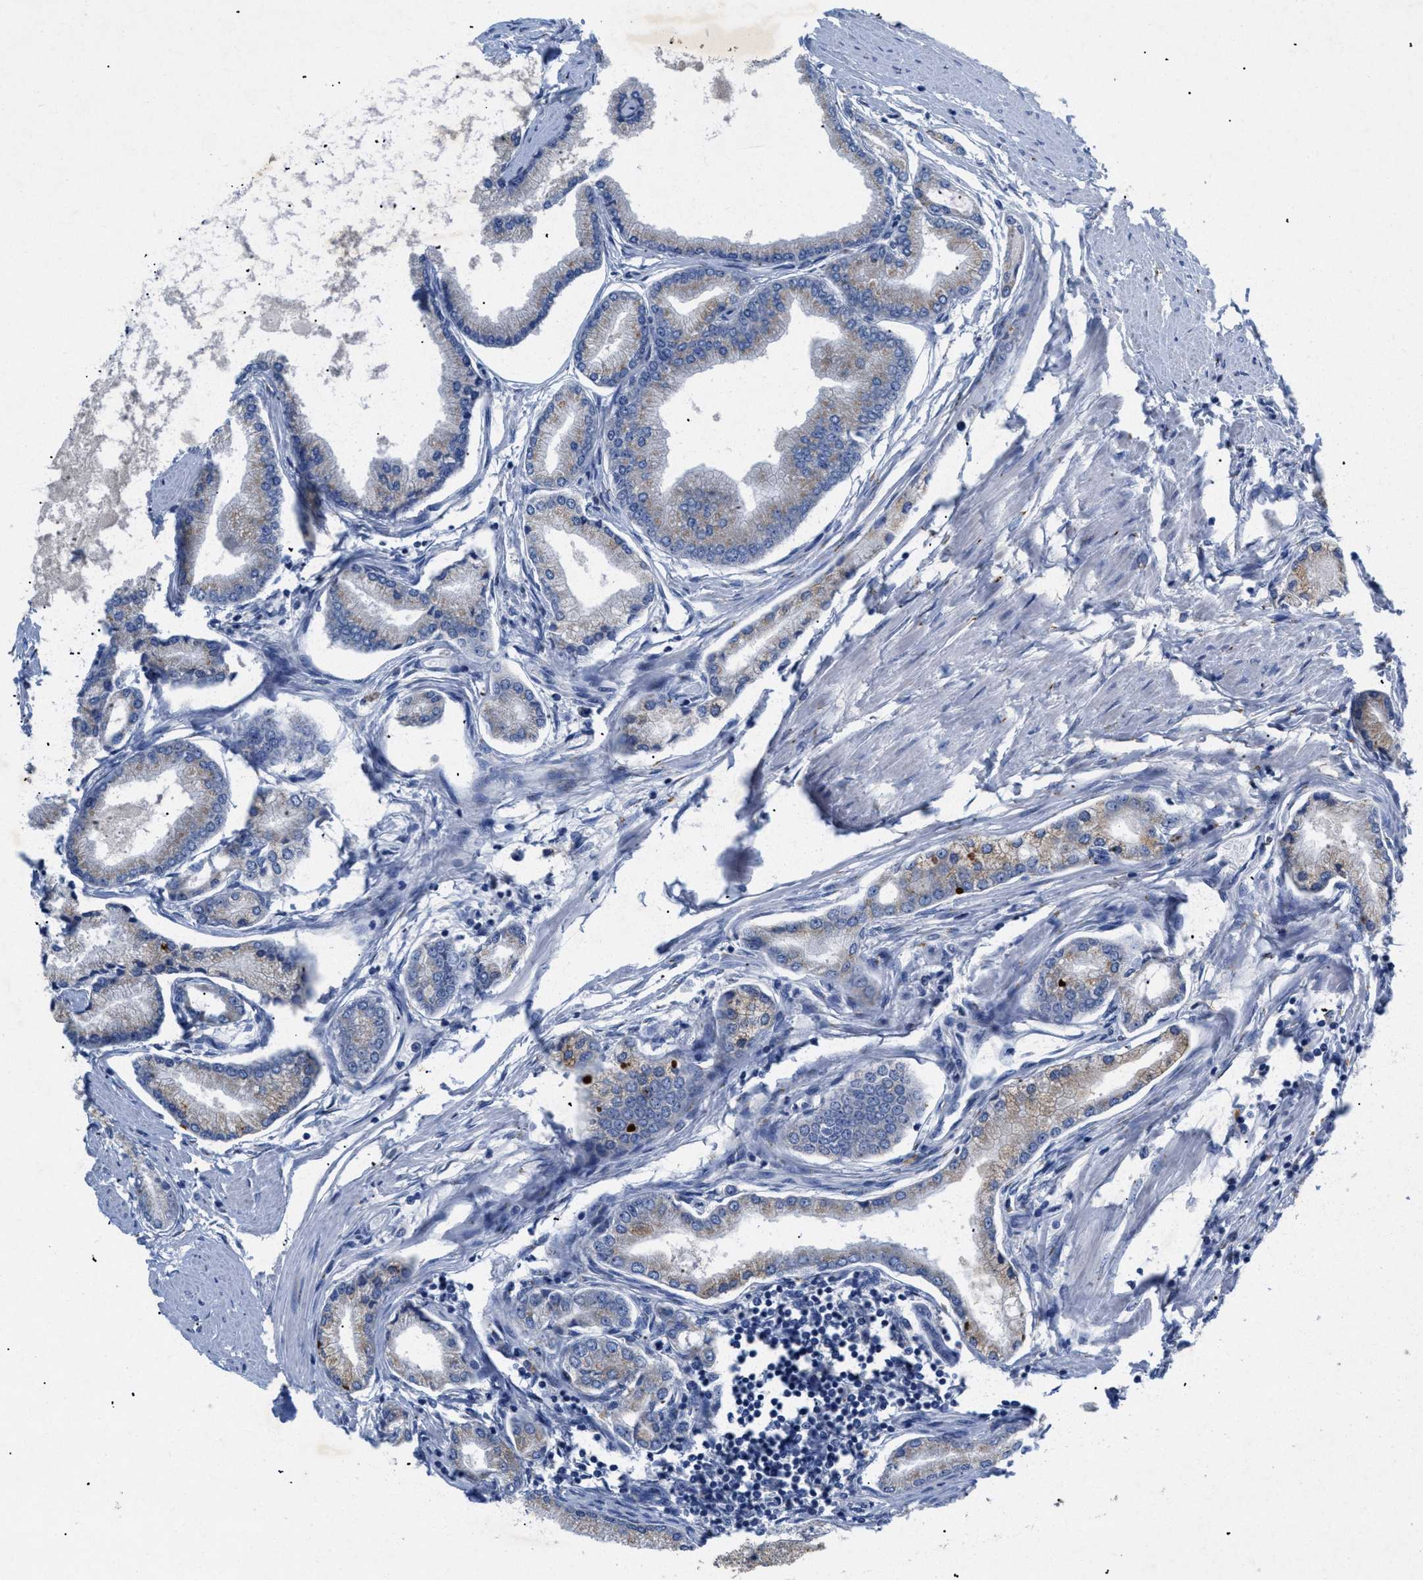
{"staining": {"intensity": "weak", "quantity": "<25%", "location": "cytoplasmic/membranous"}, "tissue": "prostate cancer", "cell_type": "Tumor cells", "image_type": "cancer", "snomed": [{"axis": "morphology", "description": "Adenocarcinoma, High grade"}, {"axis": "topography", "description": "Prostate"}], "caption": "Prostate adenocarcinoma (high-grade) was stained to show a protein in brown. There is no significant staining in tumor cells.", "gene": "SLC50A1", "patient": {"sex": "male", "age": 61}}